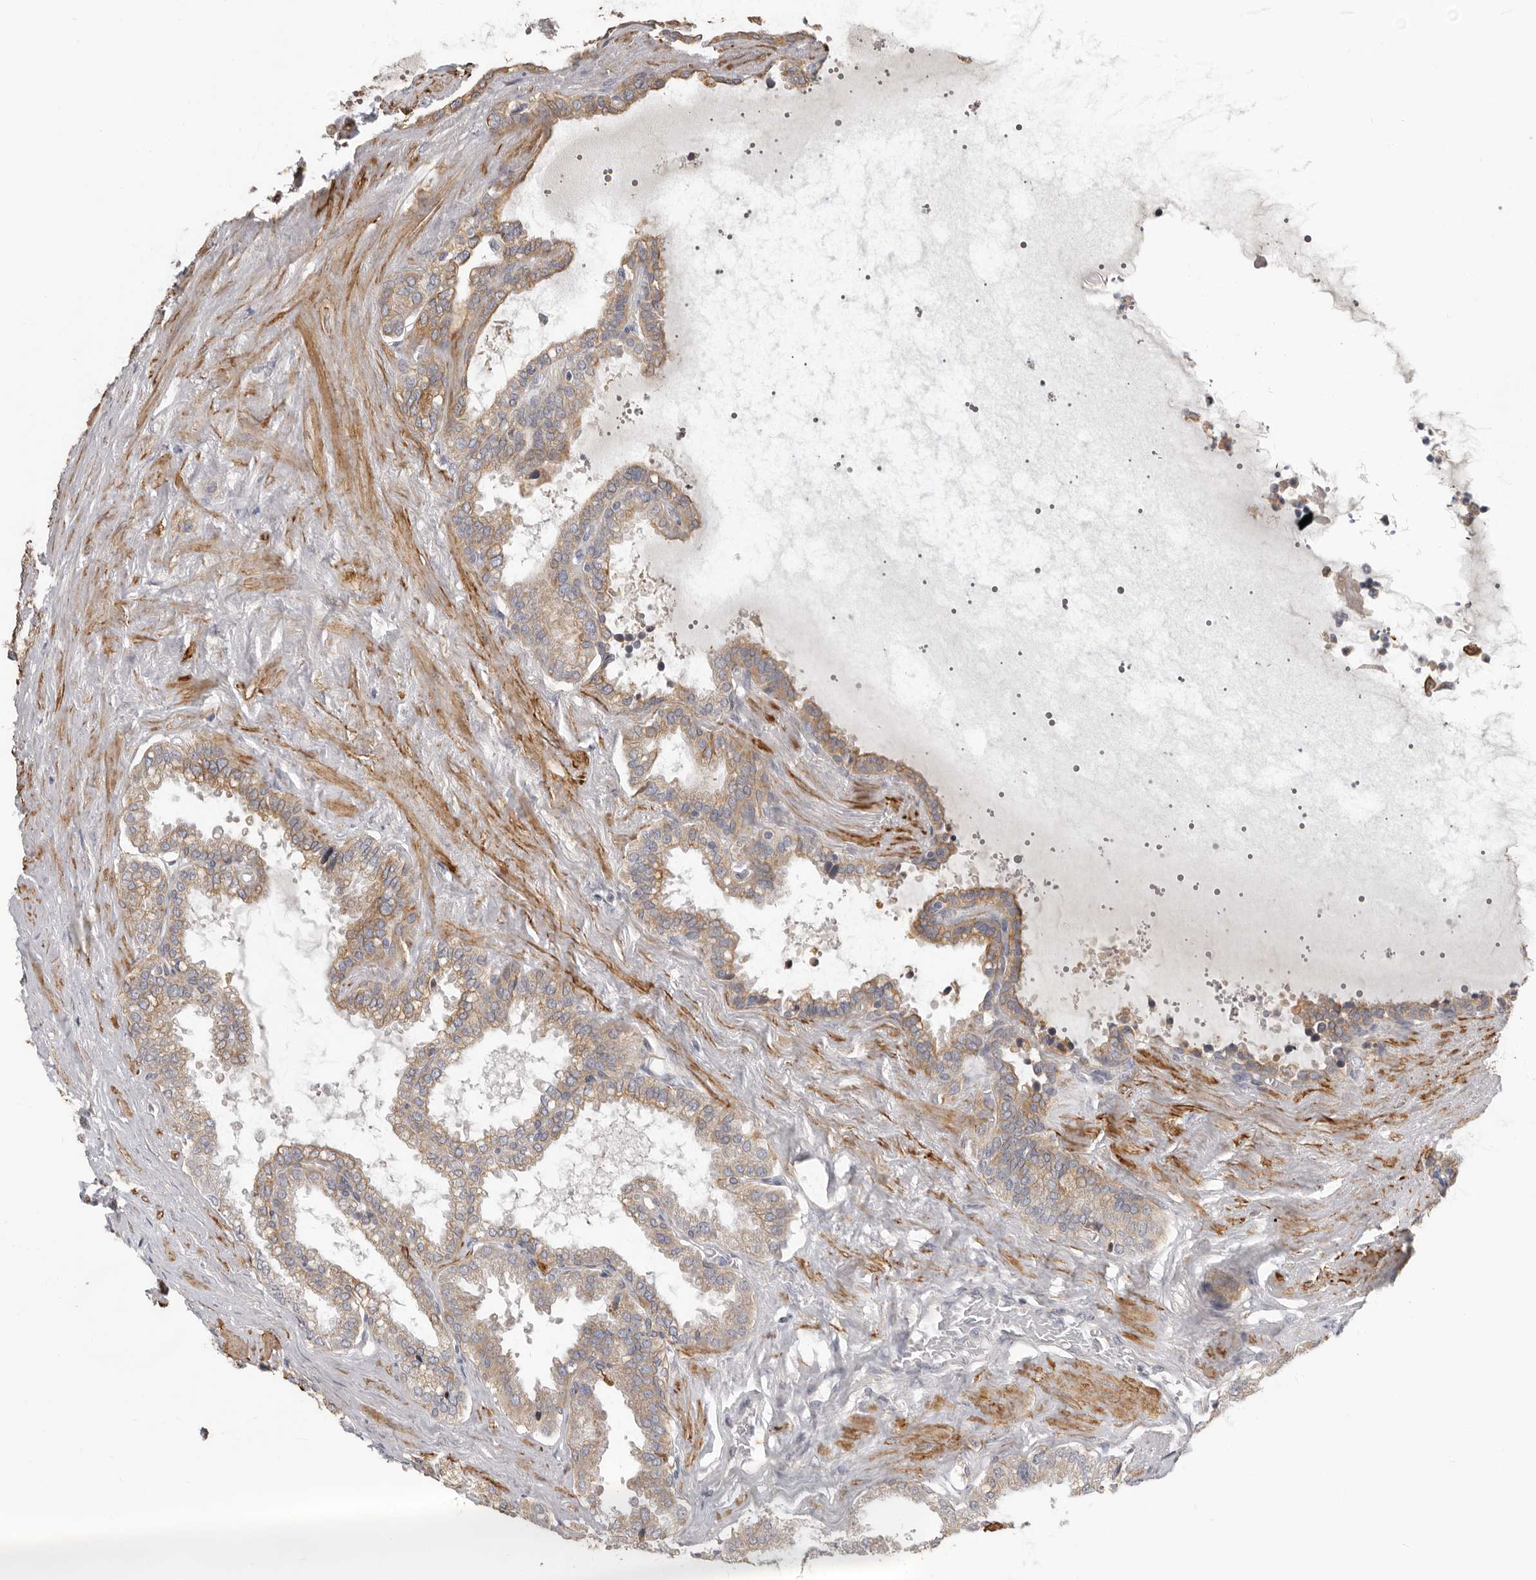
{"staining": {"intensity": "moderate", "quantity": ">75%", "location": "cytoplasmic/membranous"}, "tissue": "seminal vesicle", "cell_type": "Glandular cells", "image_type": "normal", "snomed": [{"axis": "morphology", "description": "Normal tissue, NOS"}, {"axis": "topography", "description": "Seminal veicle"}], "caption": "This photomicrograph displays IHC staining of normal human seminal vesicle, with medium moderate cytoplasmic/membranous expression in about >75% of glandular cells.", "gene": "UNK", "patient": {"sex": "male", "age": 46}}